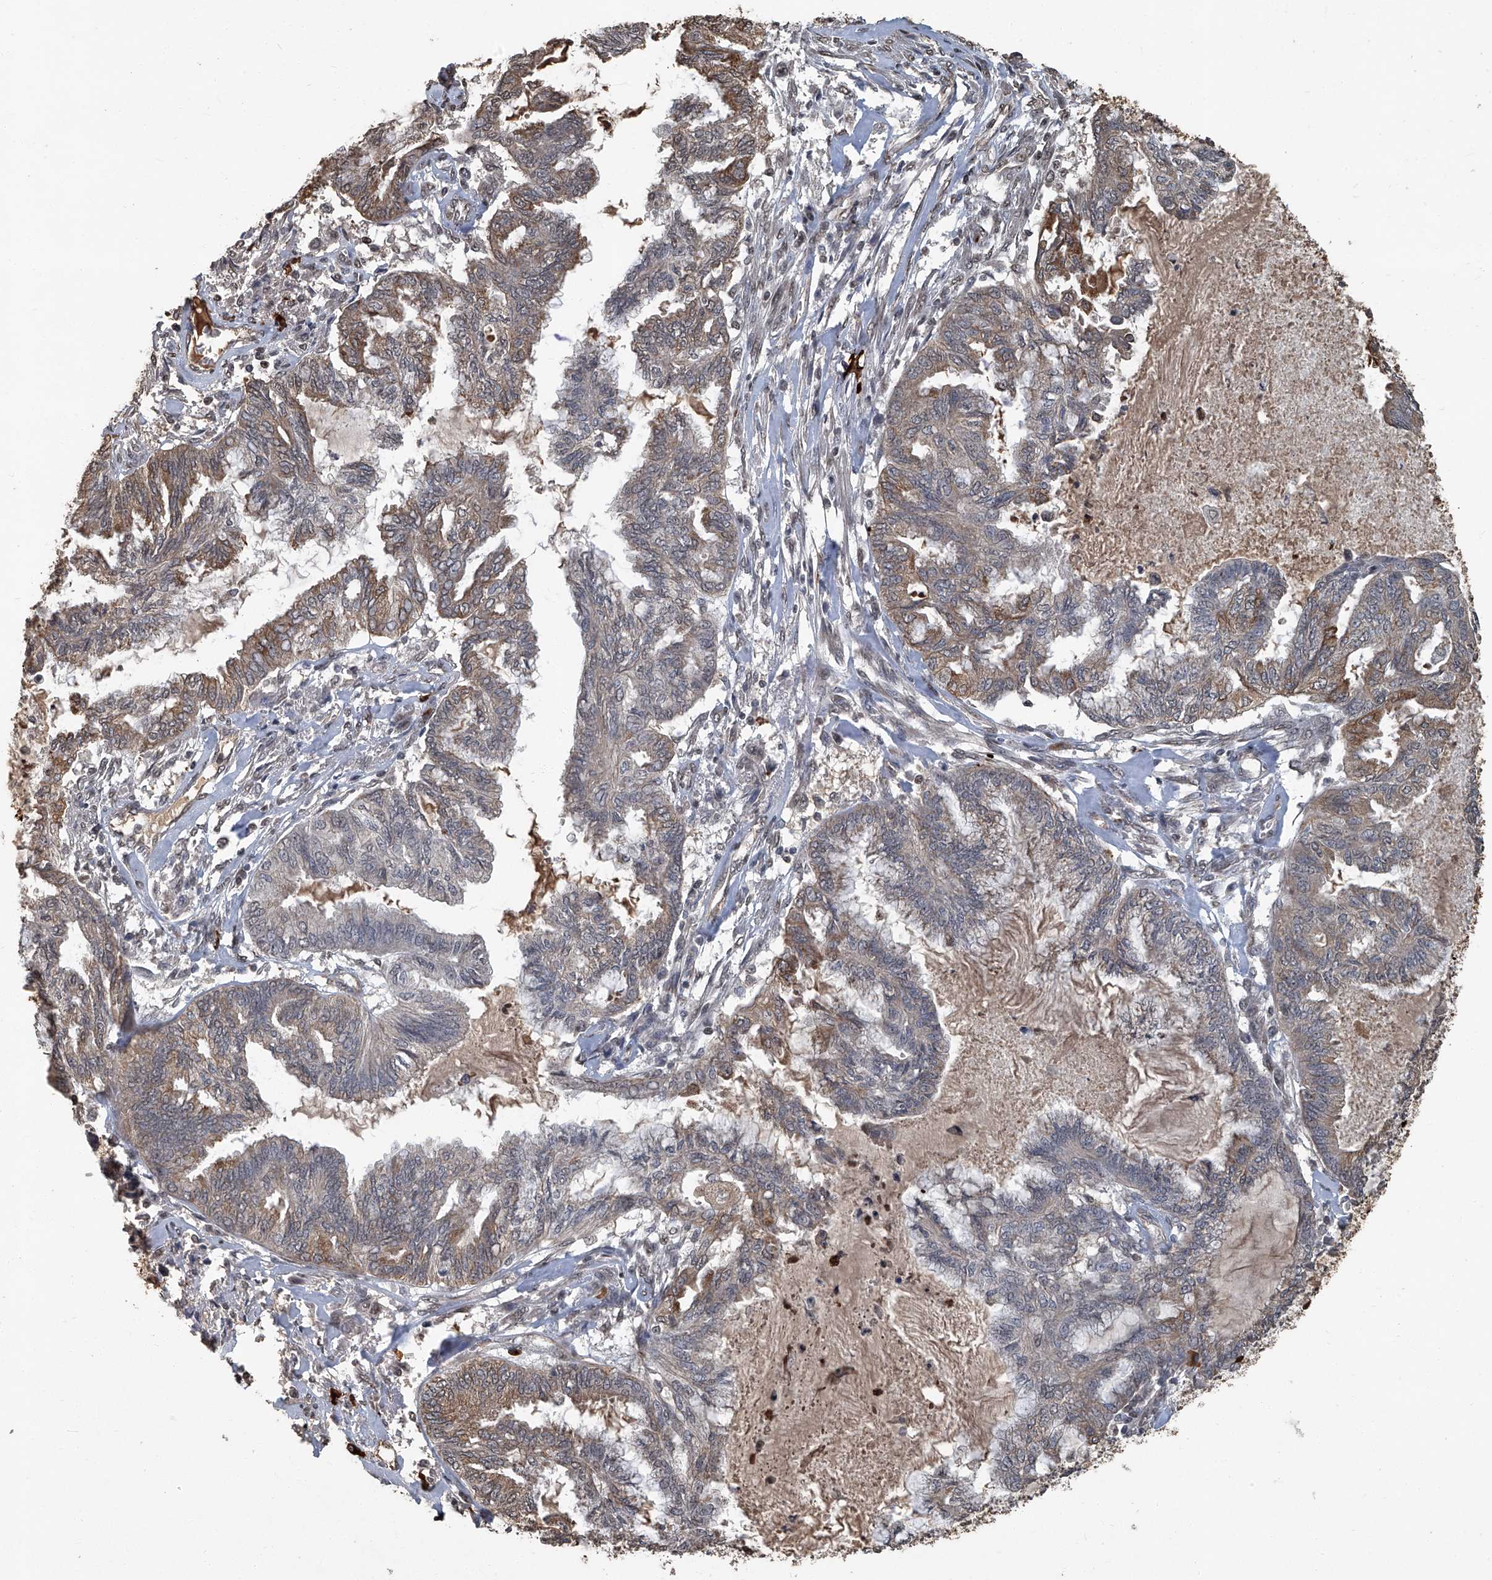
{"staining": {"intensity": "weak", "quantity": "25%-75%", "location": "cytoplasmic/membranous"}, "tissue": "endometrial cancer", "cell_type": "Tumor cells", "image_type": "cancer", "snomed": [{"axis": "morphology", "description": "Adenocarcinoma, NOS"}, {"axis": "topography", "description": "Endometrium"}], "caption": "A histopathology image of human adenocarcinoma (endometrial) stained for a protein demonstrates weak cytoplasmic/membranous brown staining in tumor cells.", "gene": "GPR132", "patient": {"sex": "female", "age": 86}}